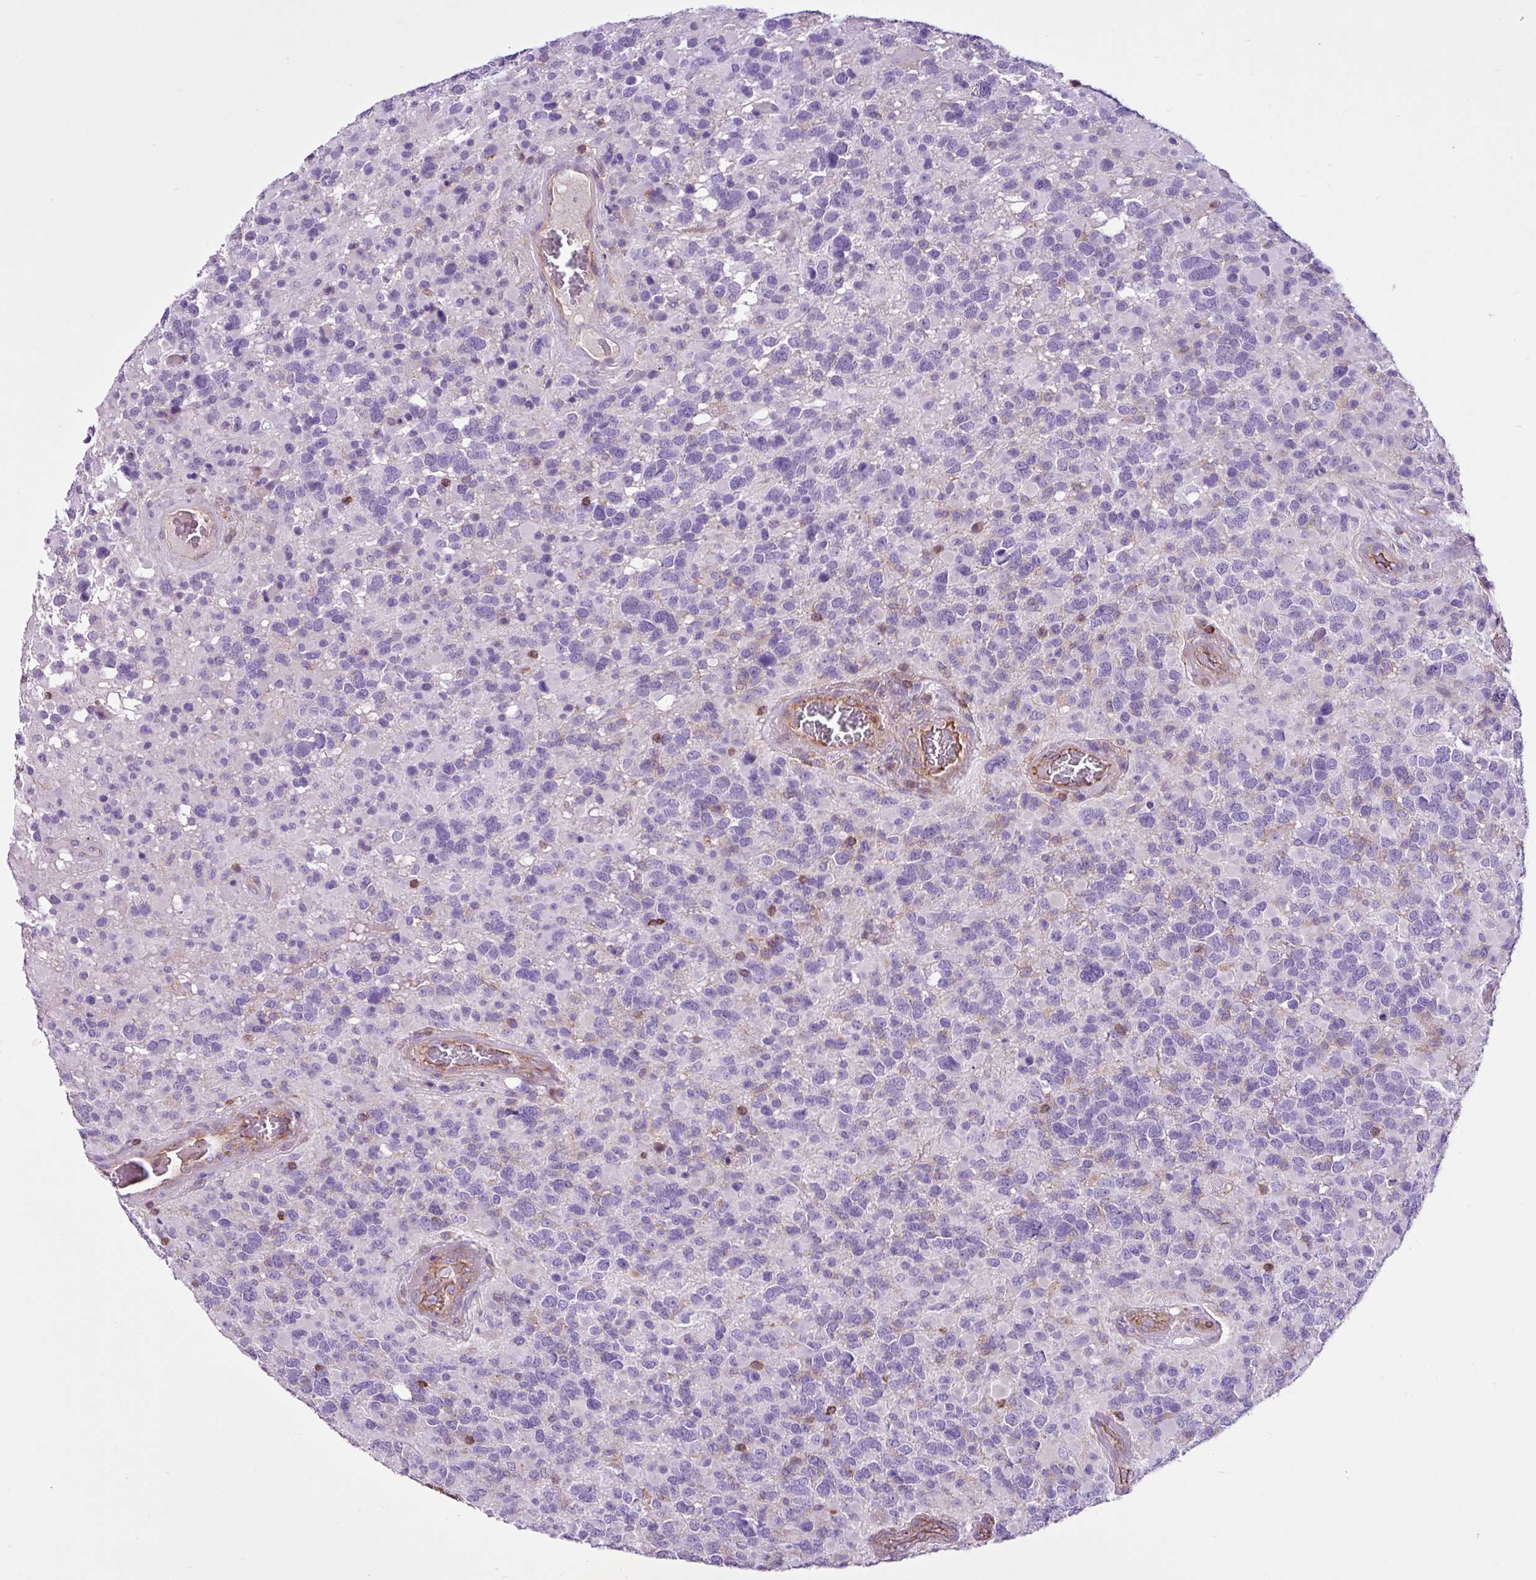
{"staining": {"intensity": "negative", "quantity": "none", "location": "none"}, "tissue": "glioma", "cell_type": "Tumor cells", "image_type": "cancer", "snomed": [{"axis": "morphology", "description": "Glioma, malignant, High grade"}, {"axis": "topography", "description": "Brain"}], "caption": "DAB (3,3'-diaminobenzidine) immunohistochemical staining of human glioma shows no significant positivity in tumor cells.", "gene": "EME2", "patient": {"sex": "female", "age": 40}}